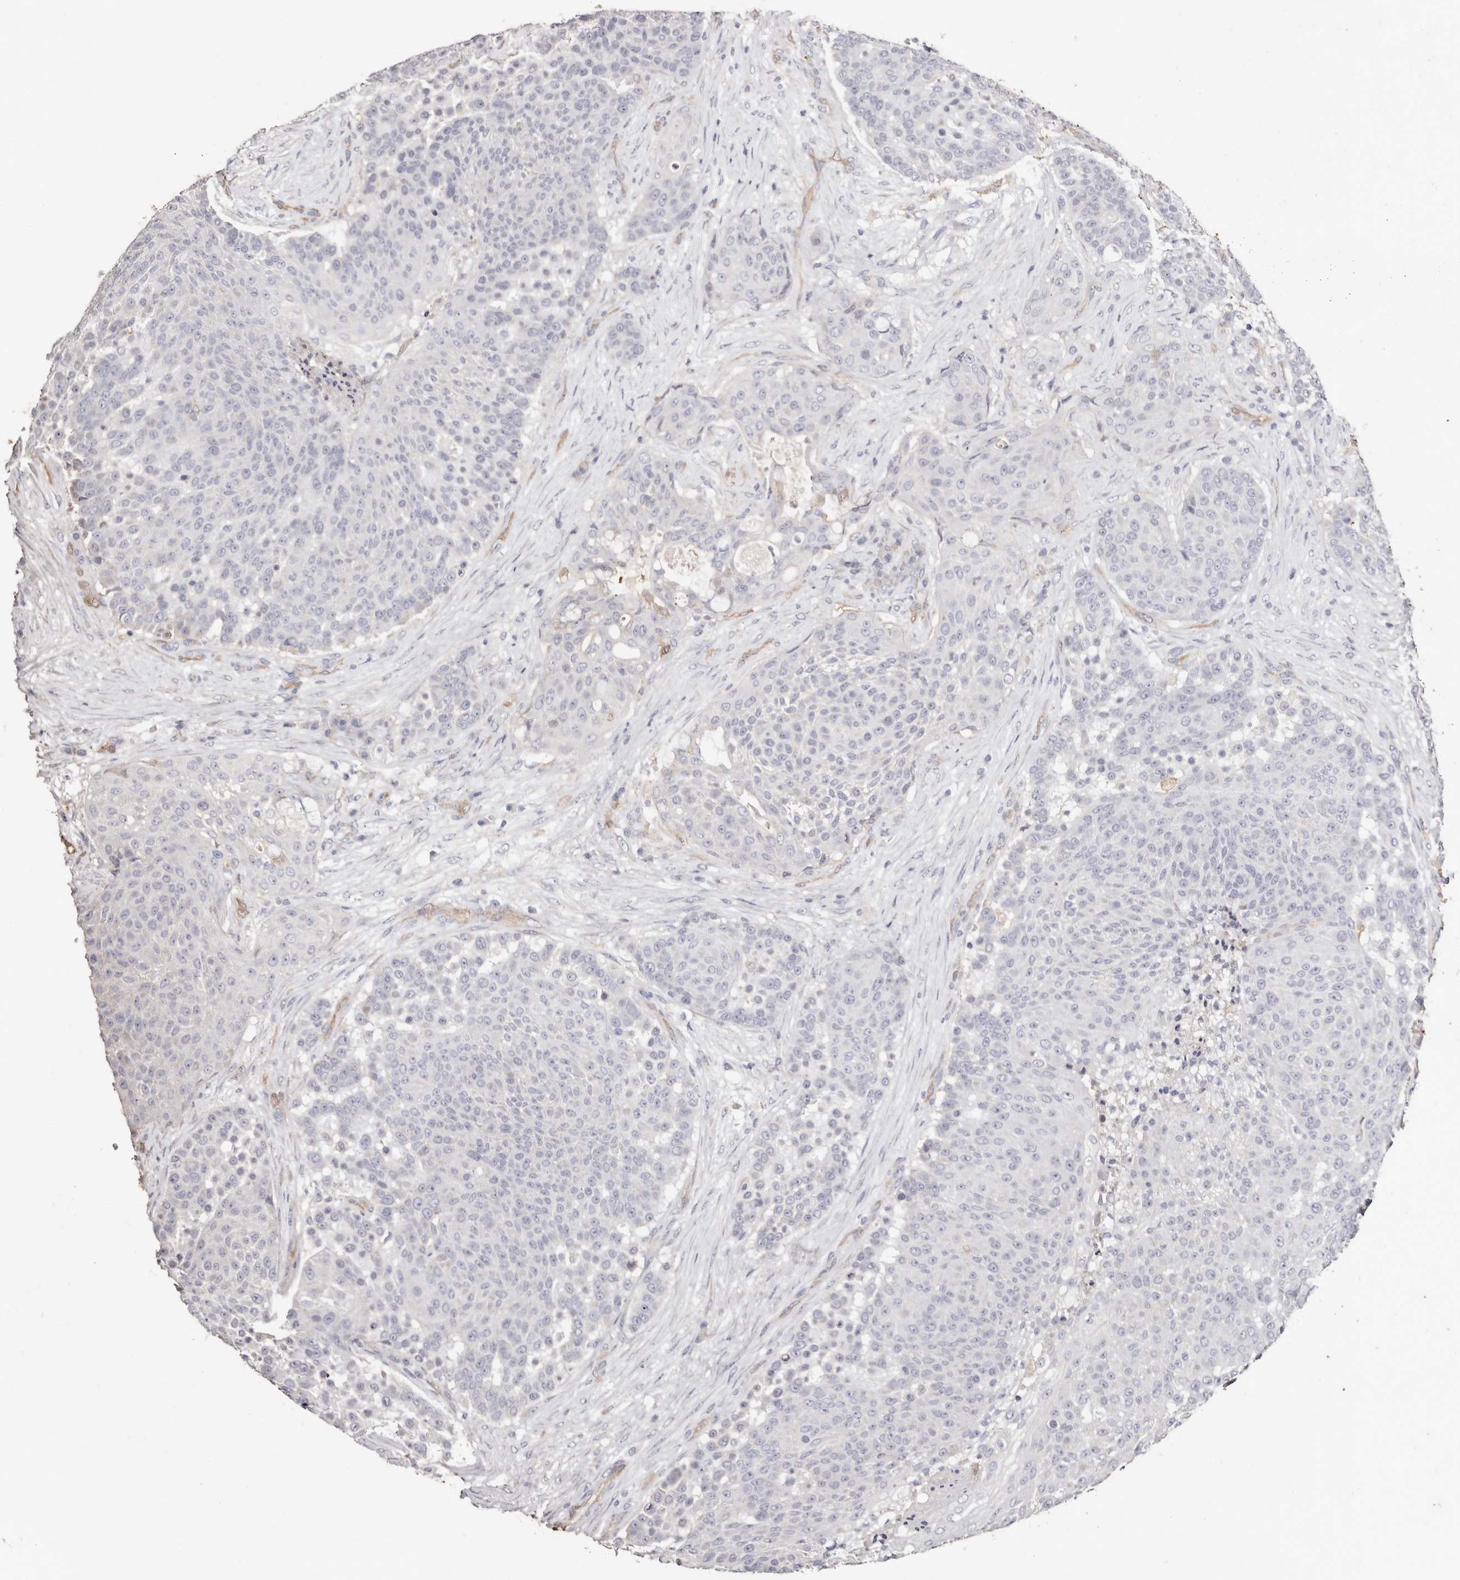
{"staining": {"intensity": "negative", "quantity": "none", "location": "none"}, "tissue": "urothelial cancer", "cell_type": "Tumor cells", "image_type": "cancer", "snomed": [{"axis": "morphology", "description": "Urothelial carcinoma, High grade"}, {"axis": "topography", "description": "Urinary bladder"}], "caption": "There is no significant expression in tumor cells of high-grade urothelial carcinoma. The staining is performed using DAB (3,3'-diaminobenzidine) brown chromogen with nuclei counter-stained in using hematoxylin.", "gene": "TGM2", "patient": {"sex": "female", "age": 63}}